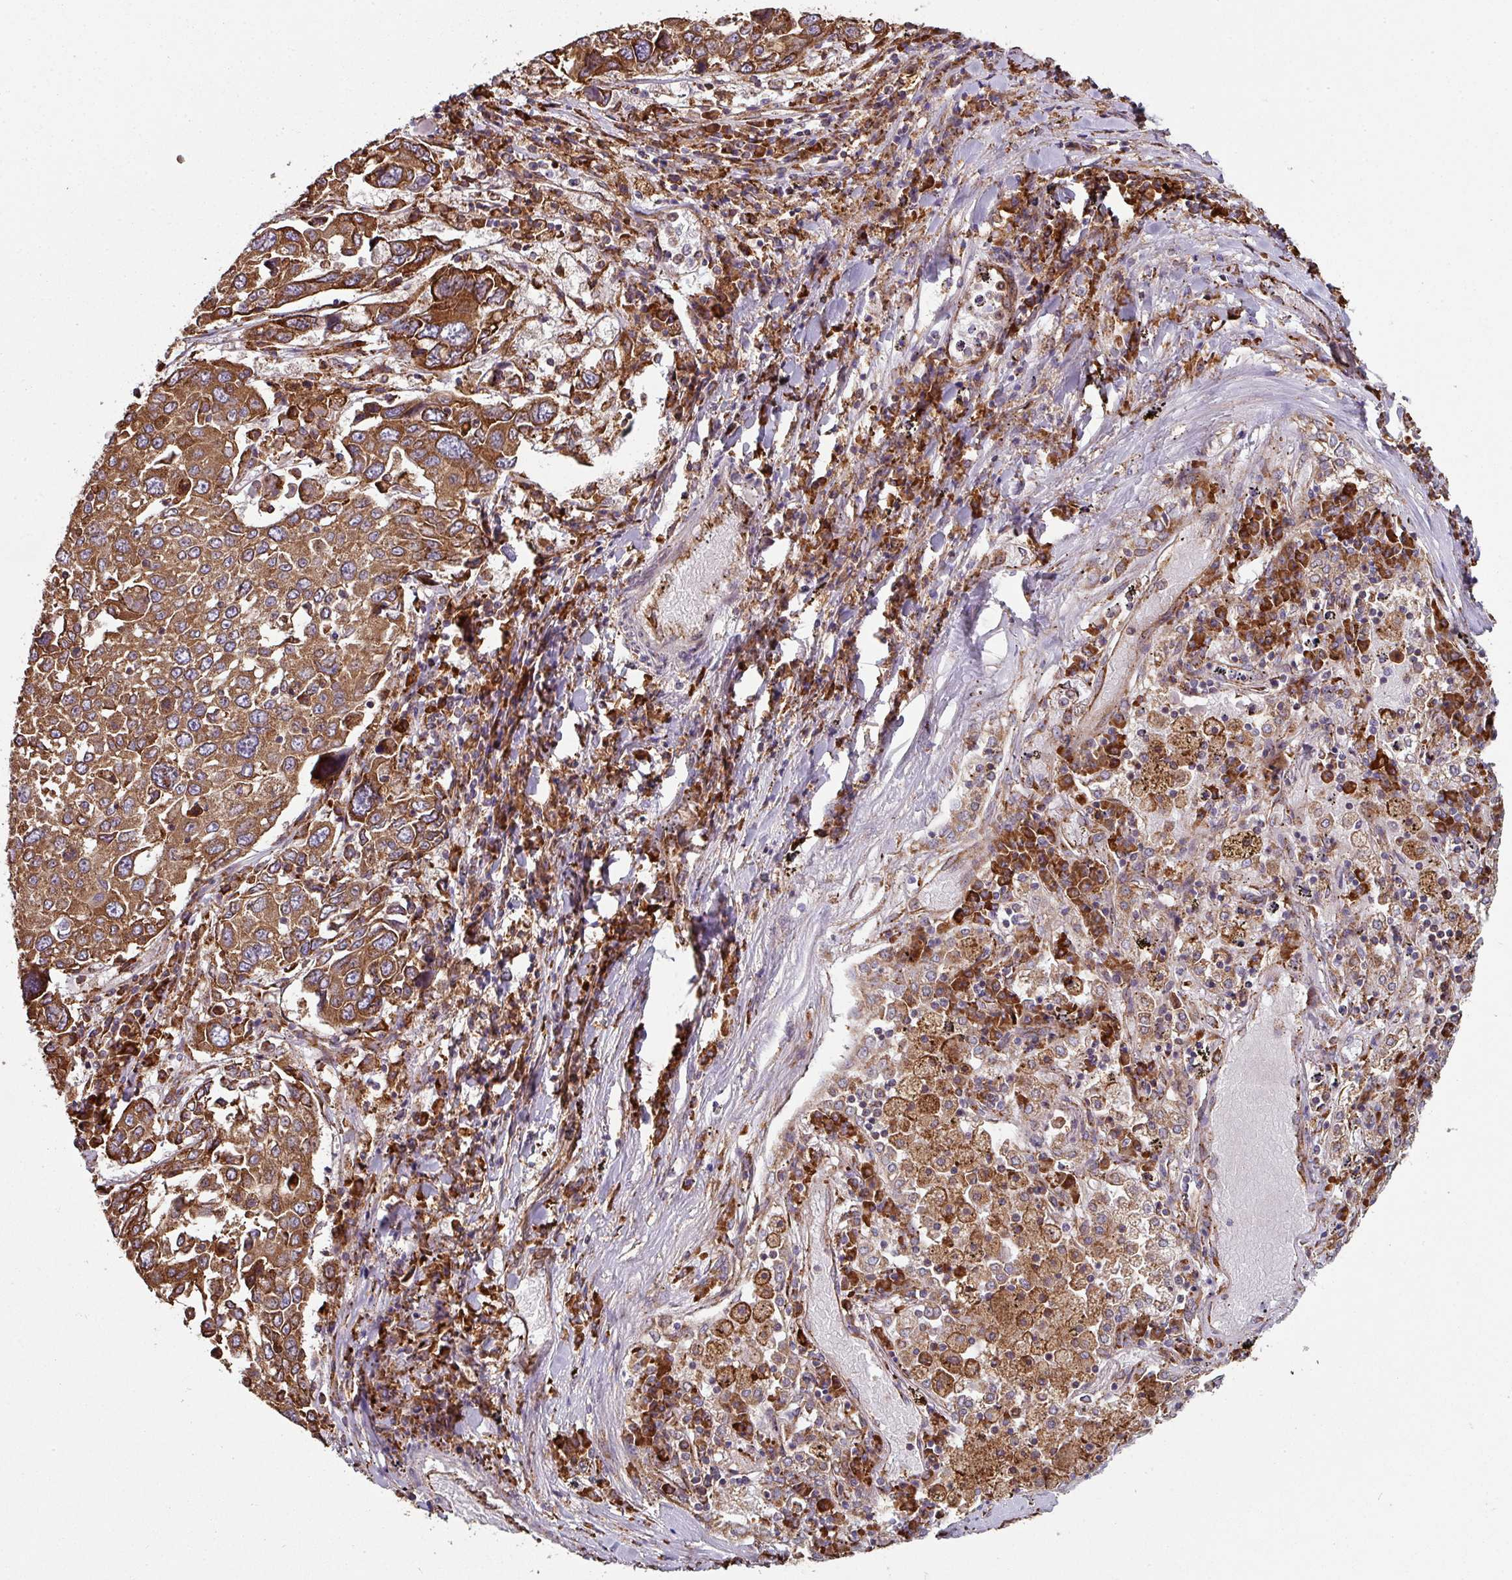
{"staining": {"intensity": "moderate", "quantity": ">75%", "location": "cytoplasmic/membranous"}, "tissue": "lung cancer", "cell_type": "Tumor cells", "image_type": "cancer", "snomed": [{"axis": "morphology", "description": "Squamous cell carcinoma, NOS"}, {"axis": "topography", "description": "Lung"}], "caption": "The micrograph shows a brown stain indicating the presence of a protein in the cytoplasmic/membranous of tumor cells in squamous cell carcinoma (lung).", "gene": "FAT4", "patient": {"sex": "male", "age": 65}}